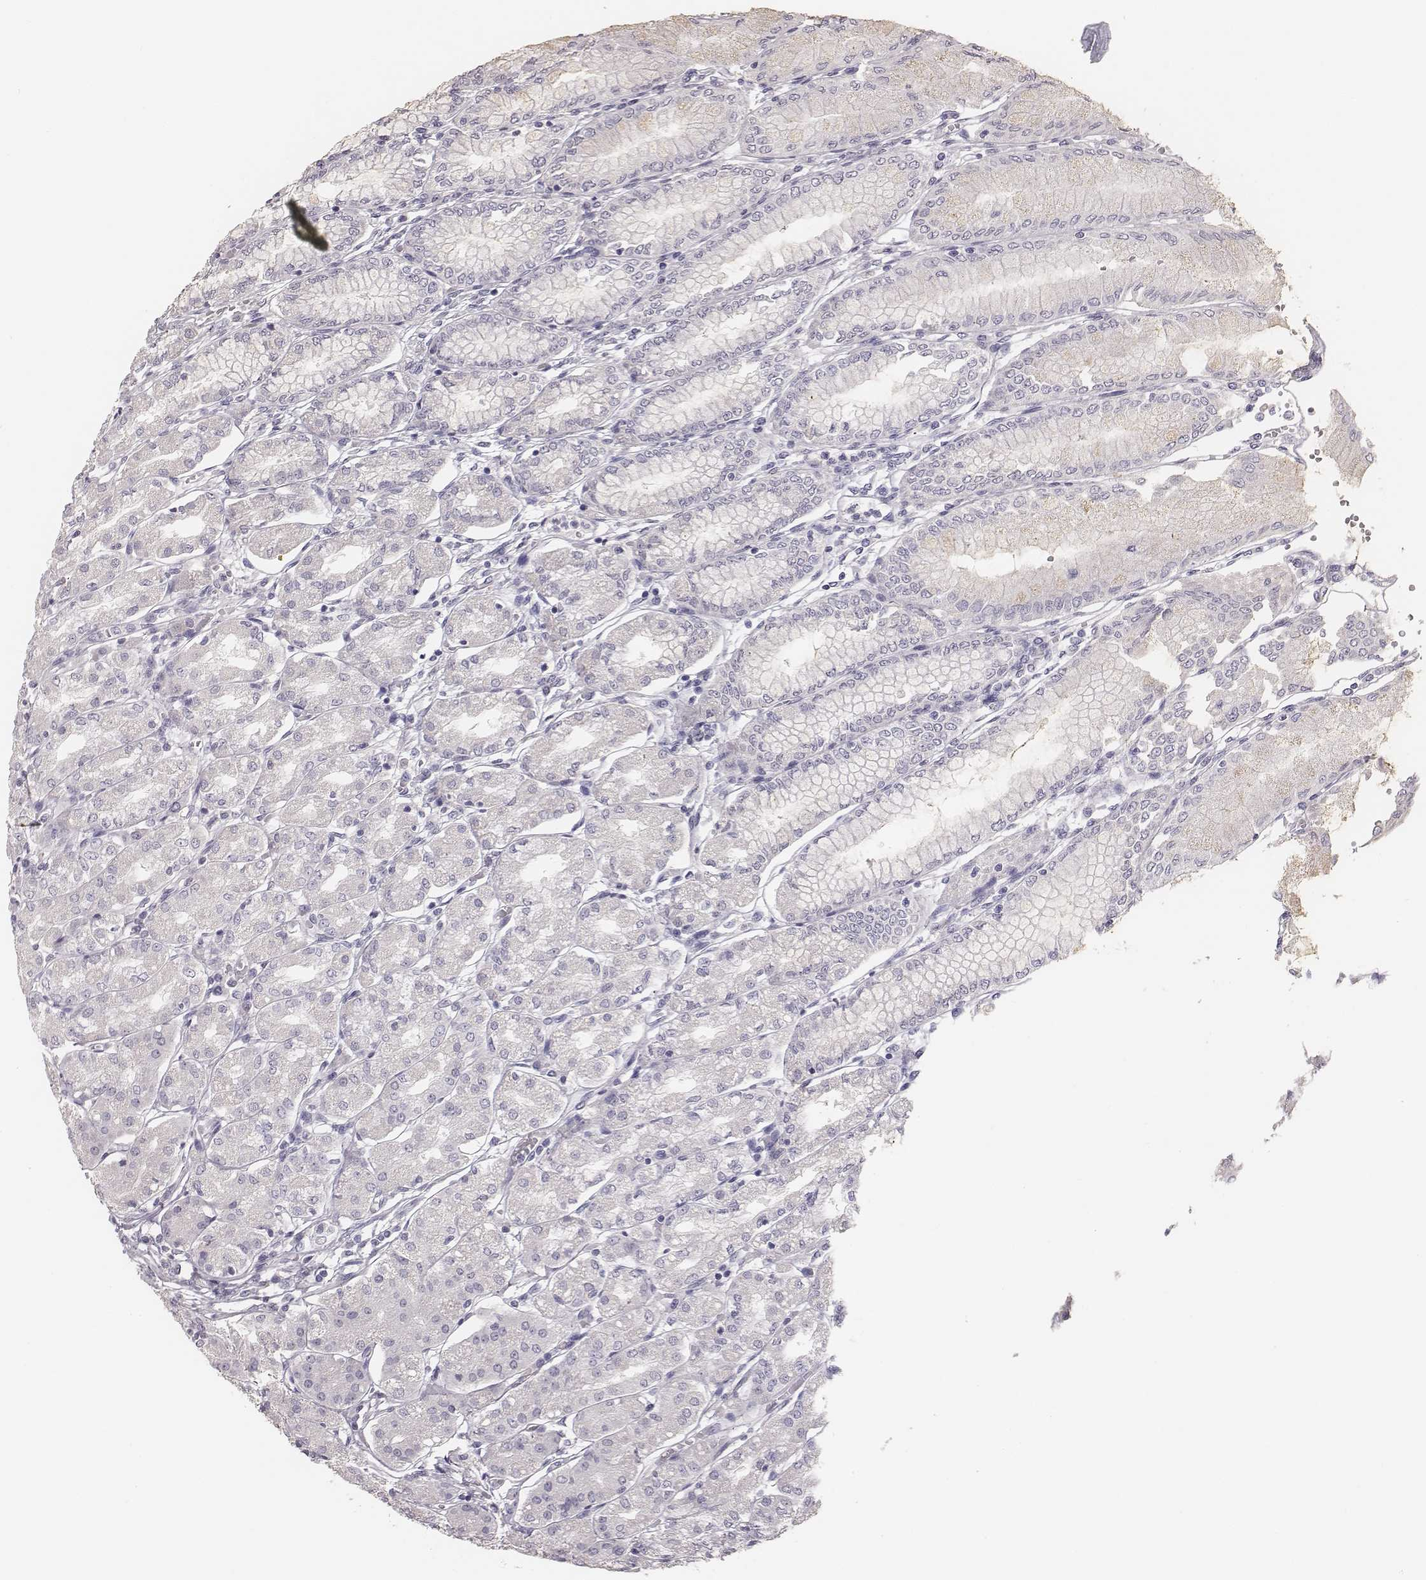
{"staining": {"intensity": "negative", "quantity": "none", "location": "none"}, "tissue": "stomach", "cell_type": "Glandular cells", "image_type": "normal", "snomed": [{"axis": "morphology", "description": "Normal tissue, NOS"}, {"axis": "topography", "description": "Skeletal muscle"}, {"axis": "topography", "description": "Stomach"}], "caption": "DAB (3,3'-diaminobenzidine) immunohistochemical staining of normal stomach exhibits no significant staining in glandular cells.", "gene": "MYH6", "patient": {"sex": "female", "age": 57}}